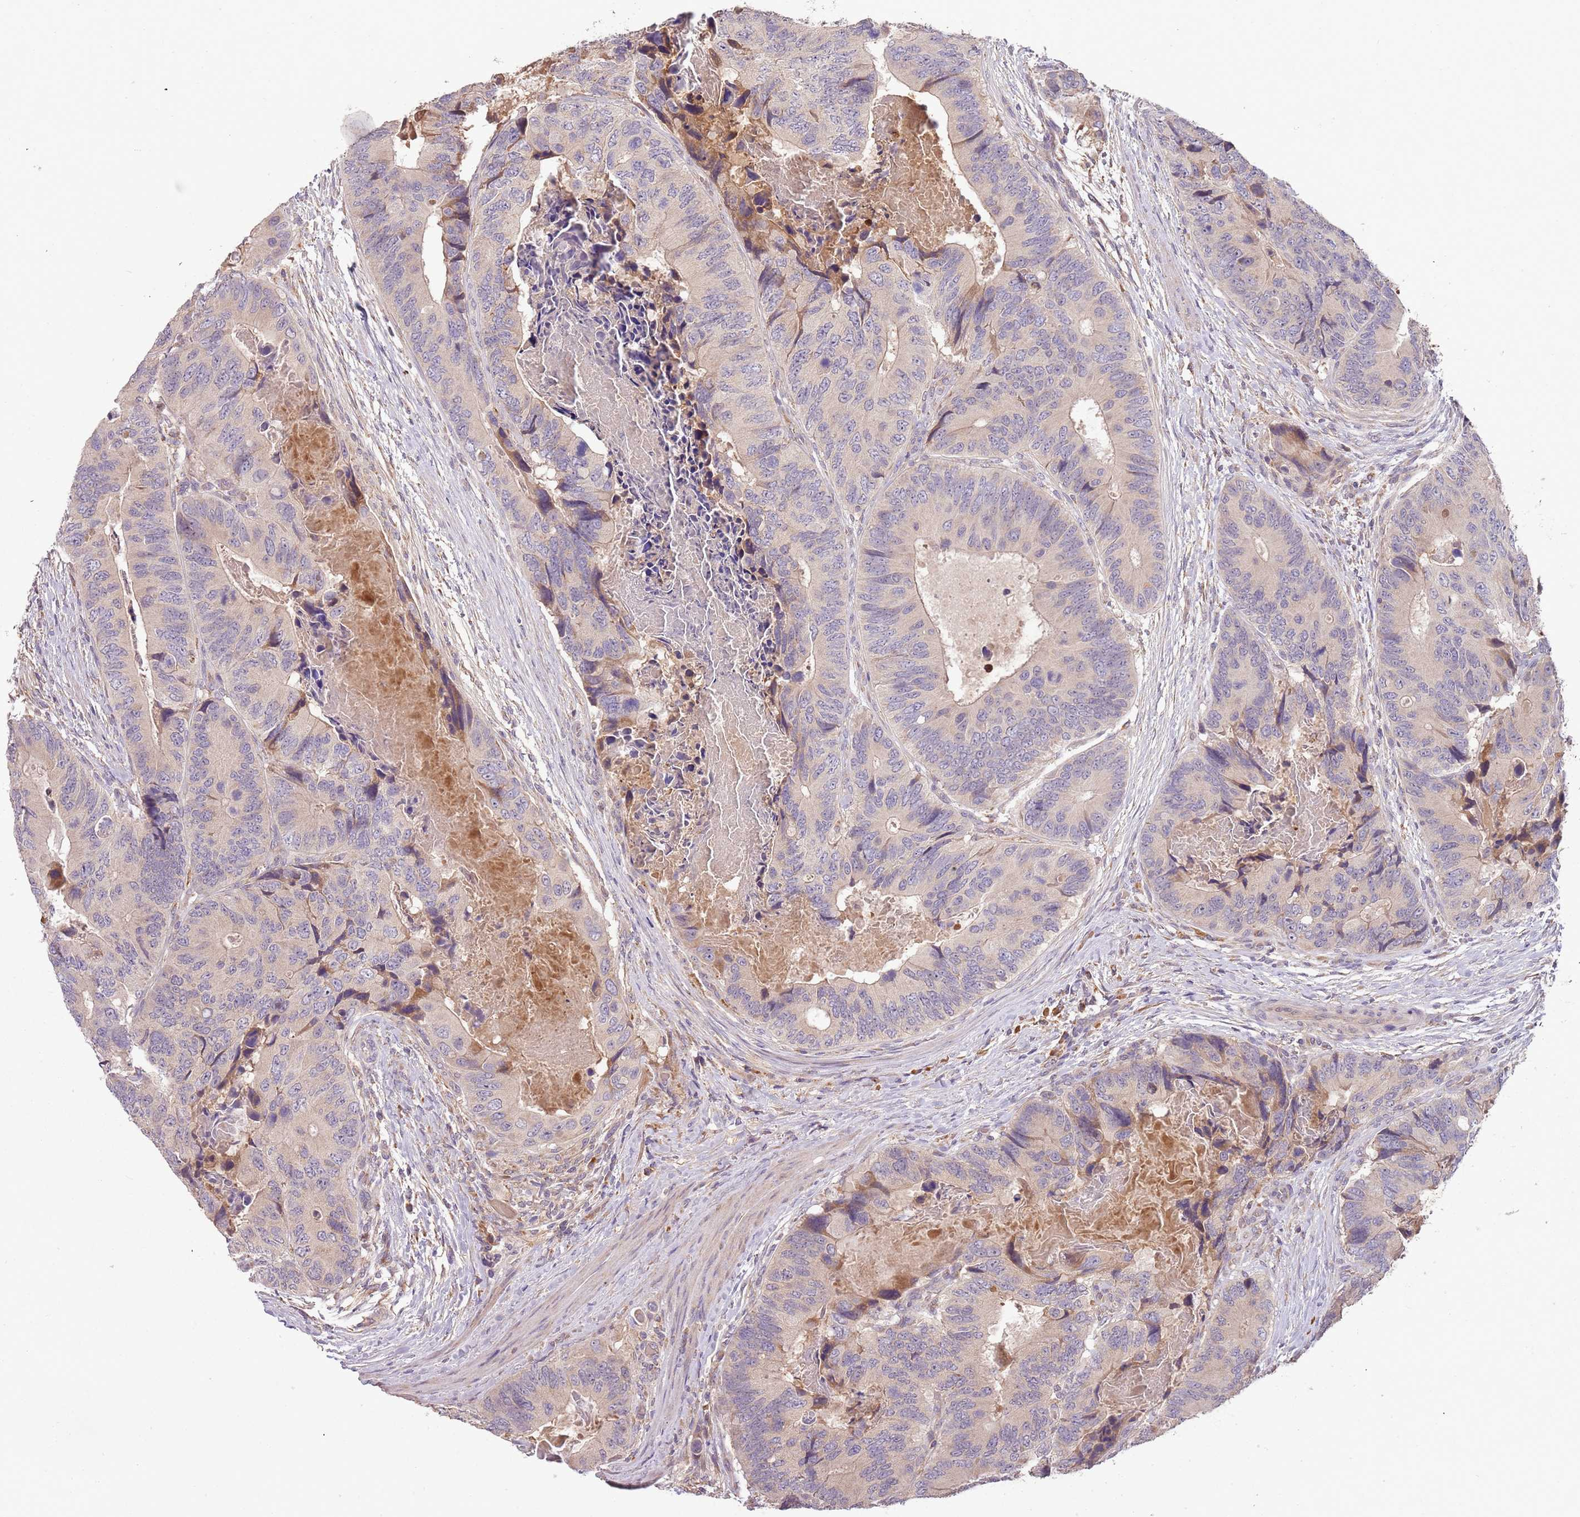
{"staining": {"intensity": "moderate", "quantity": "<25%", "location": "cytoplasmic/membranous"}, "tissue": "colorectal cancer", "cell_type": "Tumor cells", "image_type": "cancer", "snomed": [{"axis": "morphology", "description": "Adenocarcinoma, NOS"}, {"axis": "topography", "description": "Colon"}], "caption": "Protein positivity by IHC reveals moderate cytoplasmic/membranous positivity in approximately <25% of tumor cells in adenocarcinoma (colorectal).", "gene": "FECH", "patient": {"sex": "male", "age": 84}}